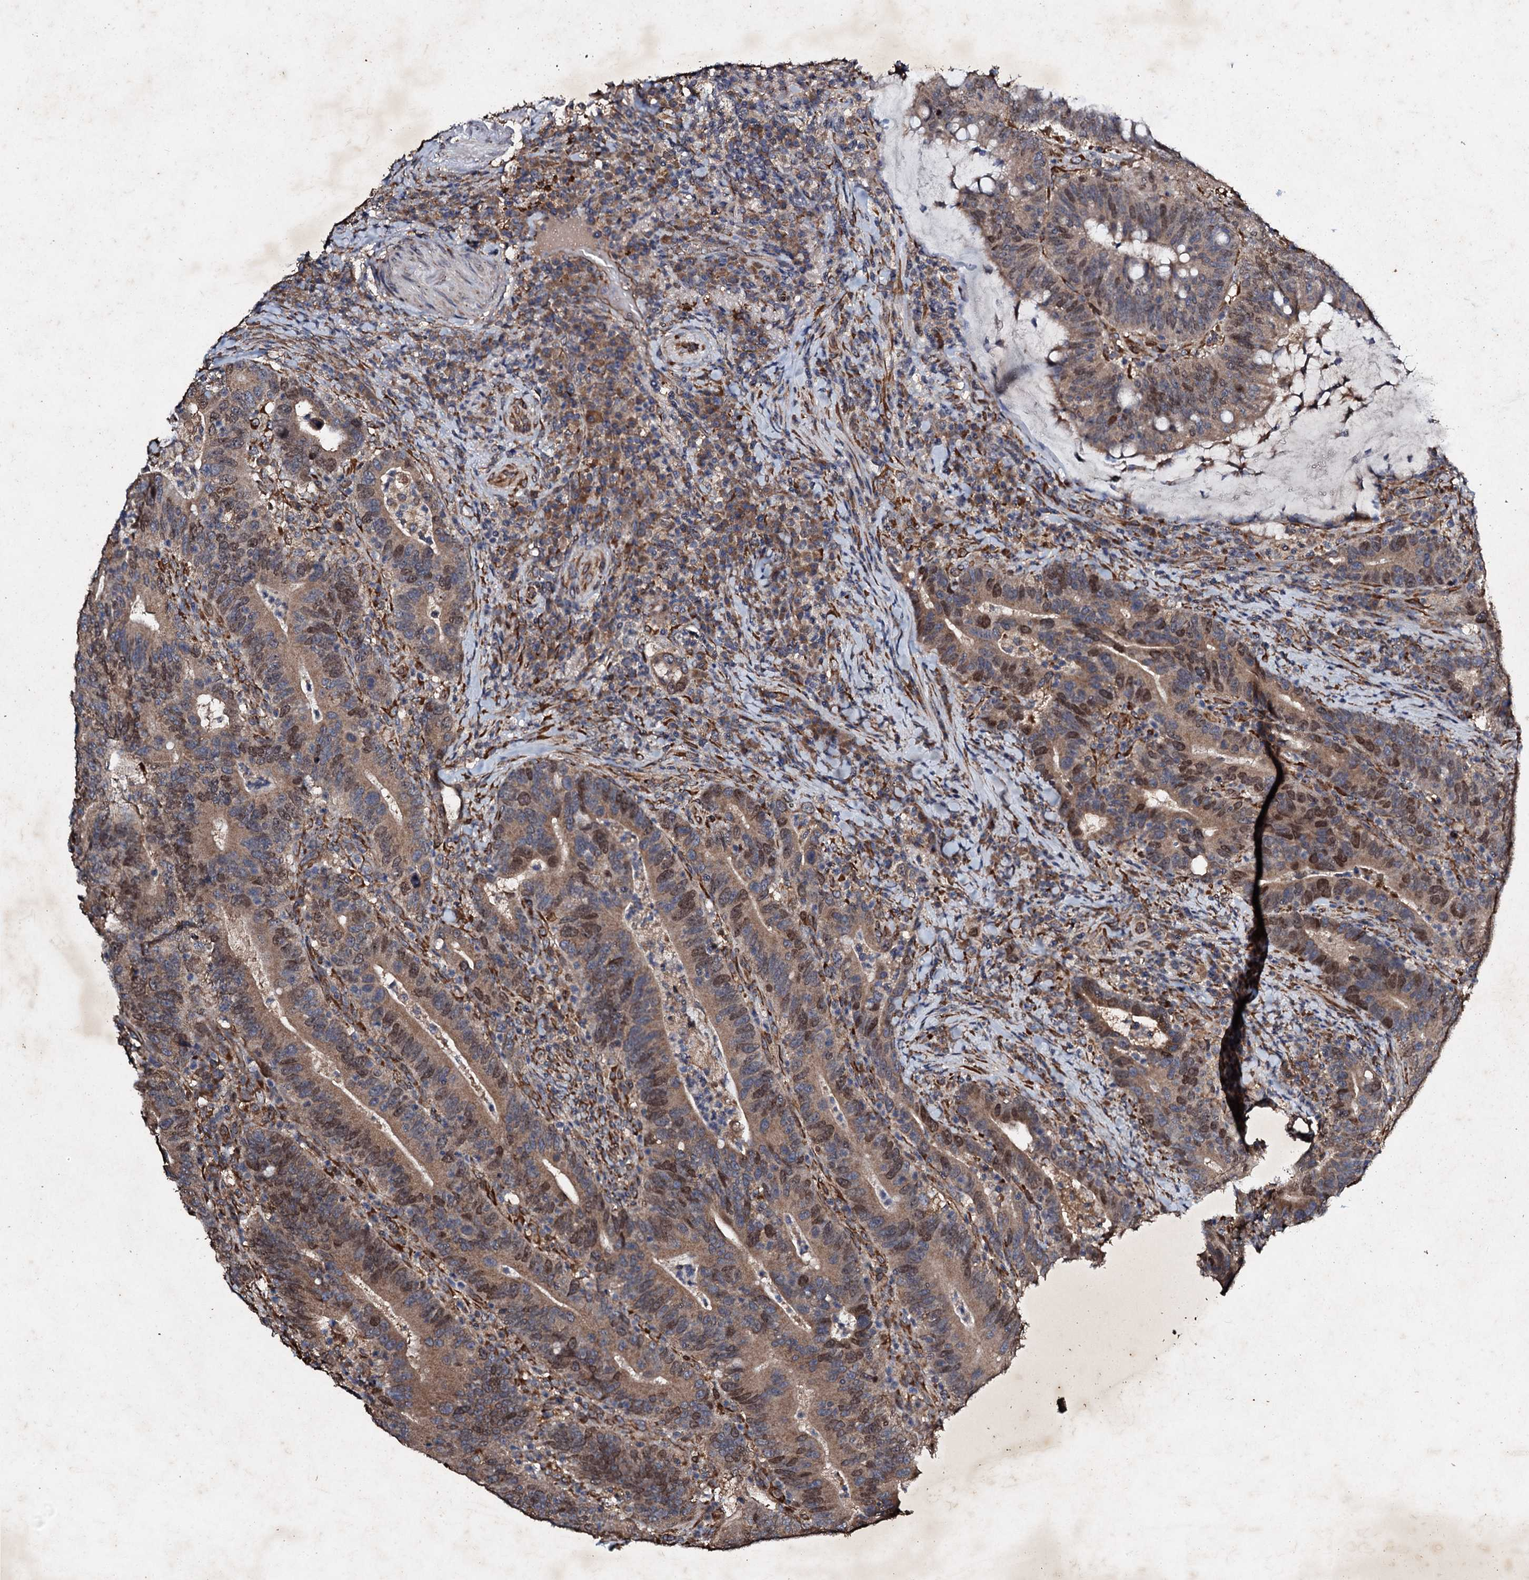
{"staining": {"intensity": "moderate", "quantity": ">75%", "location": "cytoplasmic/membranous,nuclear"}, "tissue": "colorectal cancer", "cell_type": "Tumor cells", "image_type": "cancer", "snomed": [{"axis": "morphology", "description": "Adenocarcinoma, NOS"}, {"axis": "topography", "description": "Colon"}], "caption": "Approximately >75% of tumor cells in adenocarcinoma (colorectal) reveal moderate cytoplasmic/membranous and nuclear protein expression as visualized by brown immunohistochemical staining.", "gene": "ADAMTS10", "patient": {"sex": "female", "age": 66}}